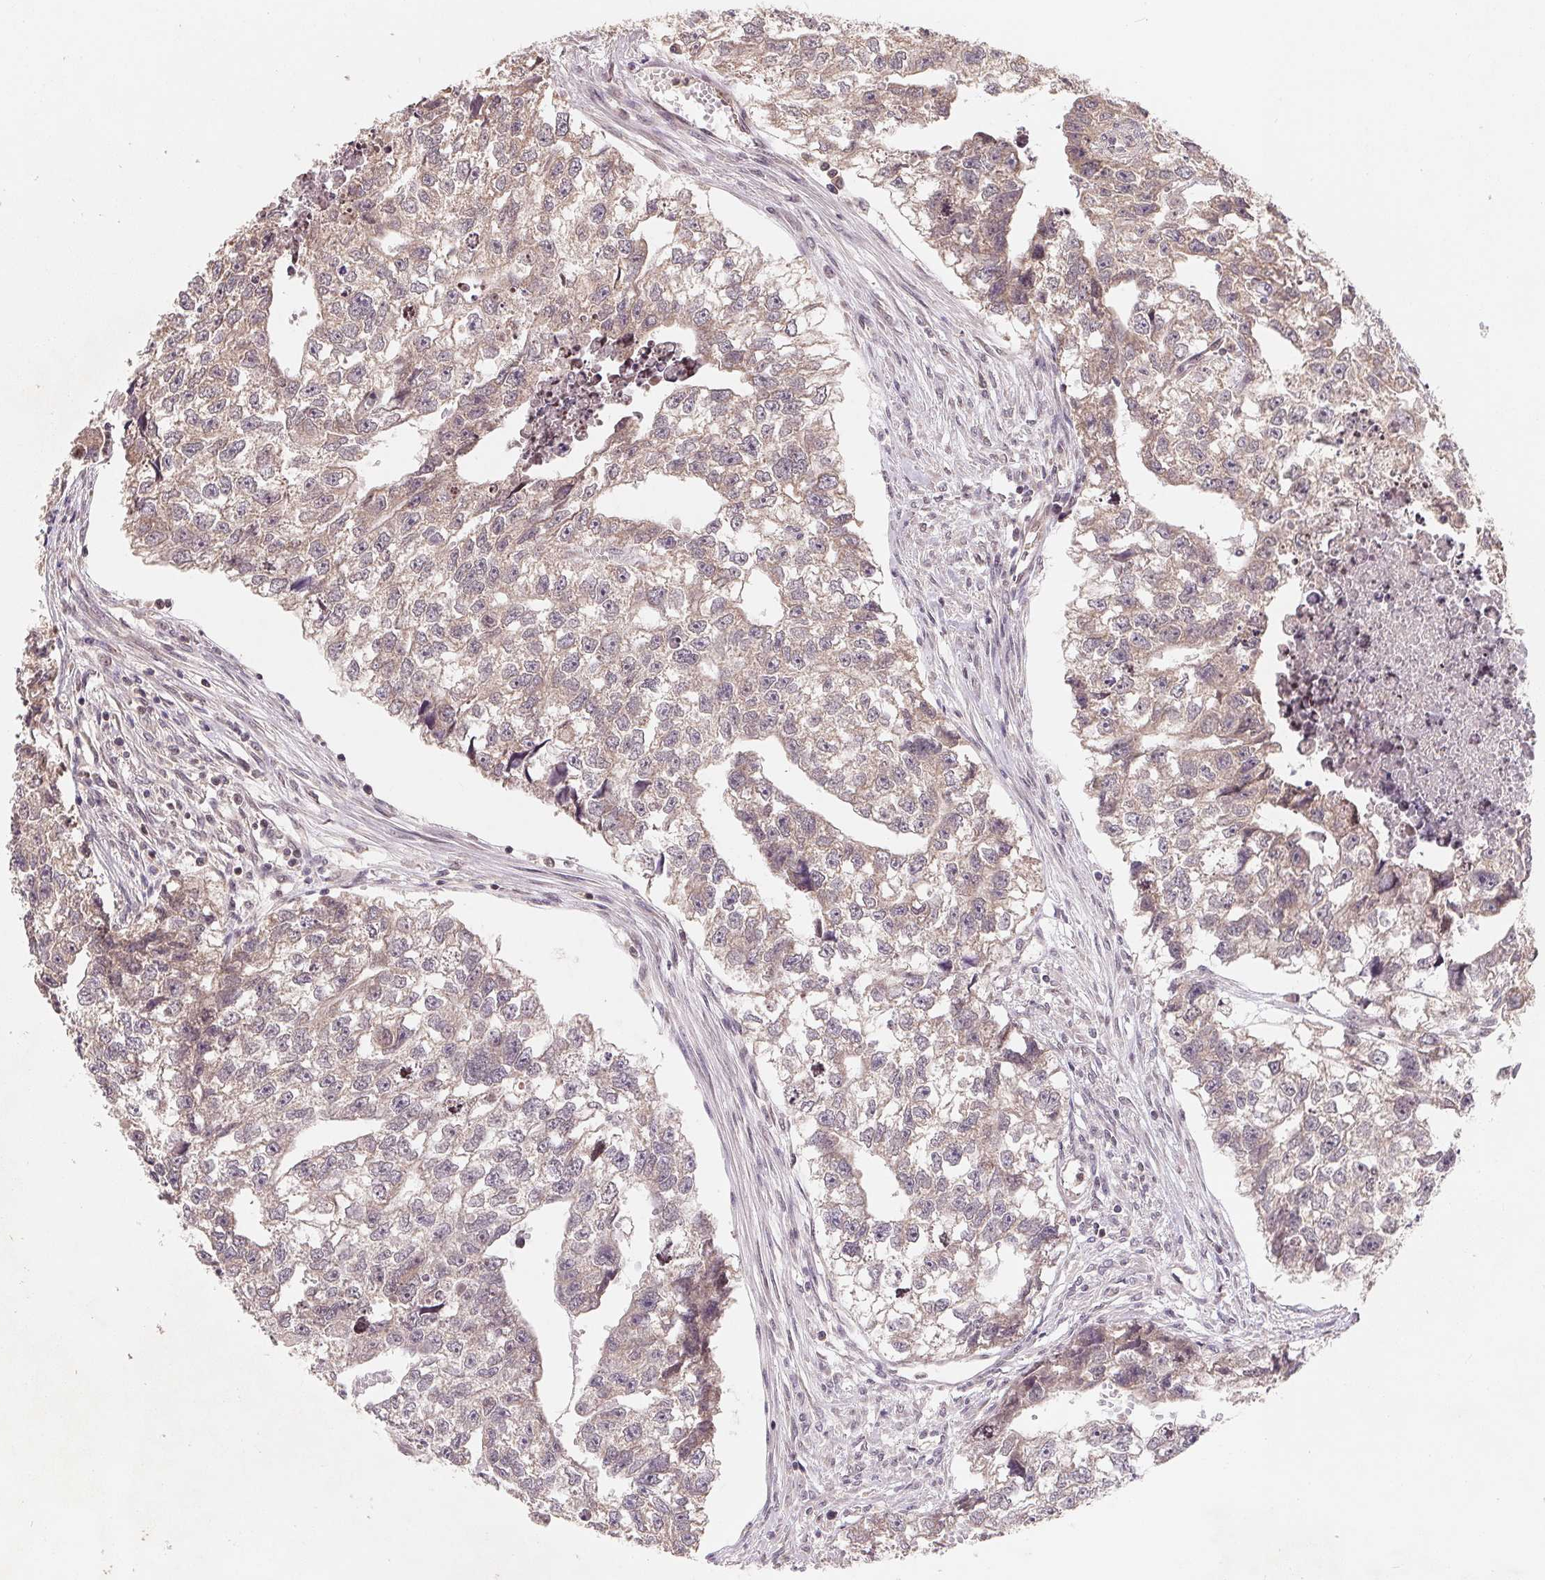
{"staining": {"intensity": "negative", "quantity": "none", "location": "none"}, "tissue": "testis cancer", "cell_type": "Tumor cells", "image_type": "cancer", "snomed": [{"axis": "morphology", "description": "Carcinoma, Embryonal, NOS"}, {"axis": "morphology", "description": "Teratoma, malignant, NOS"}, {"axis": "topography", "description": "Testis"}], "caption": "An image of testis cancer (teratoma (malignant)) stained for a protein displays no brown staining in tumor cells.", "gene": "HMGN3", "patient": {"sex": "male", "age": 44}}